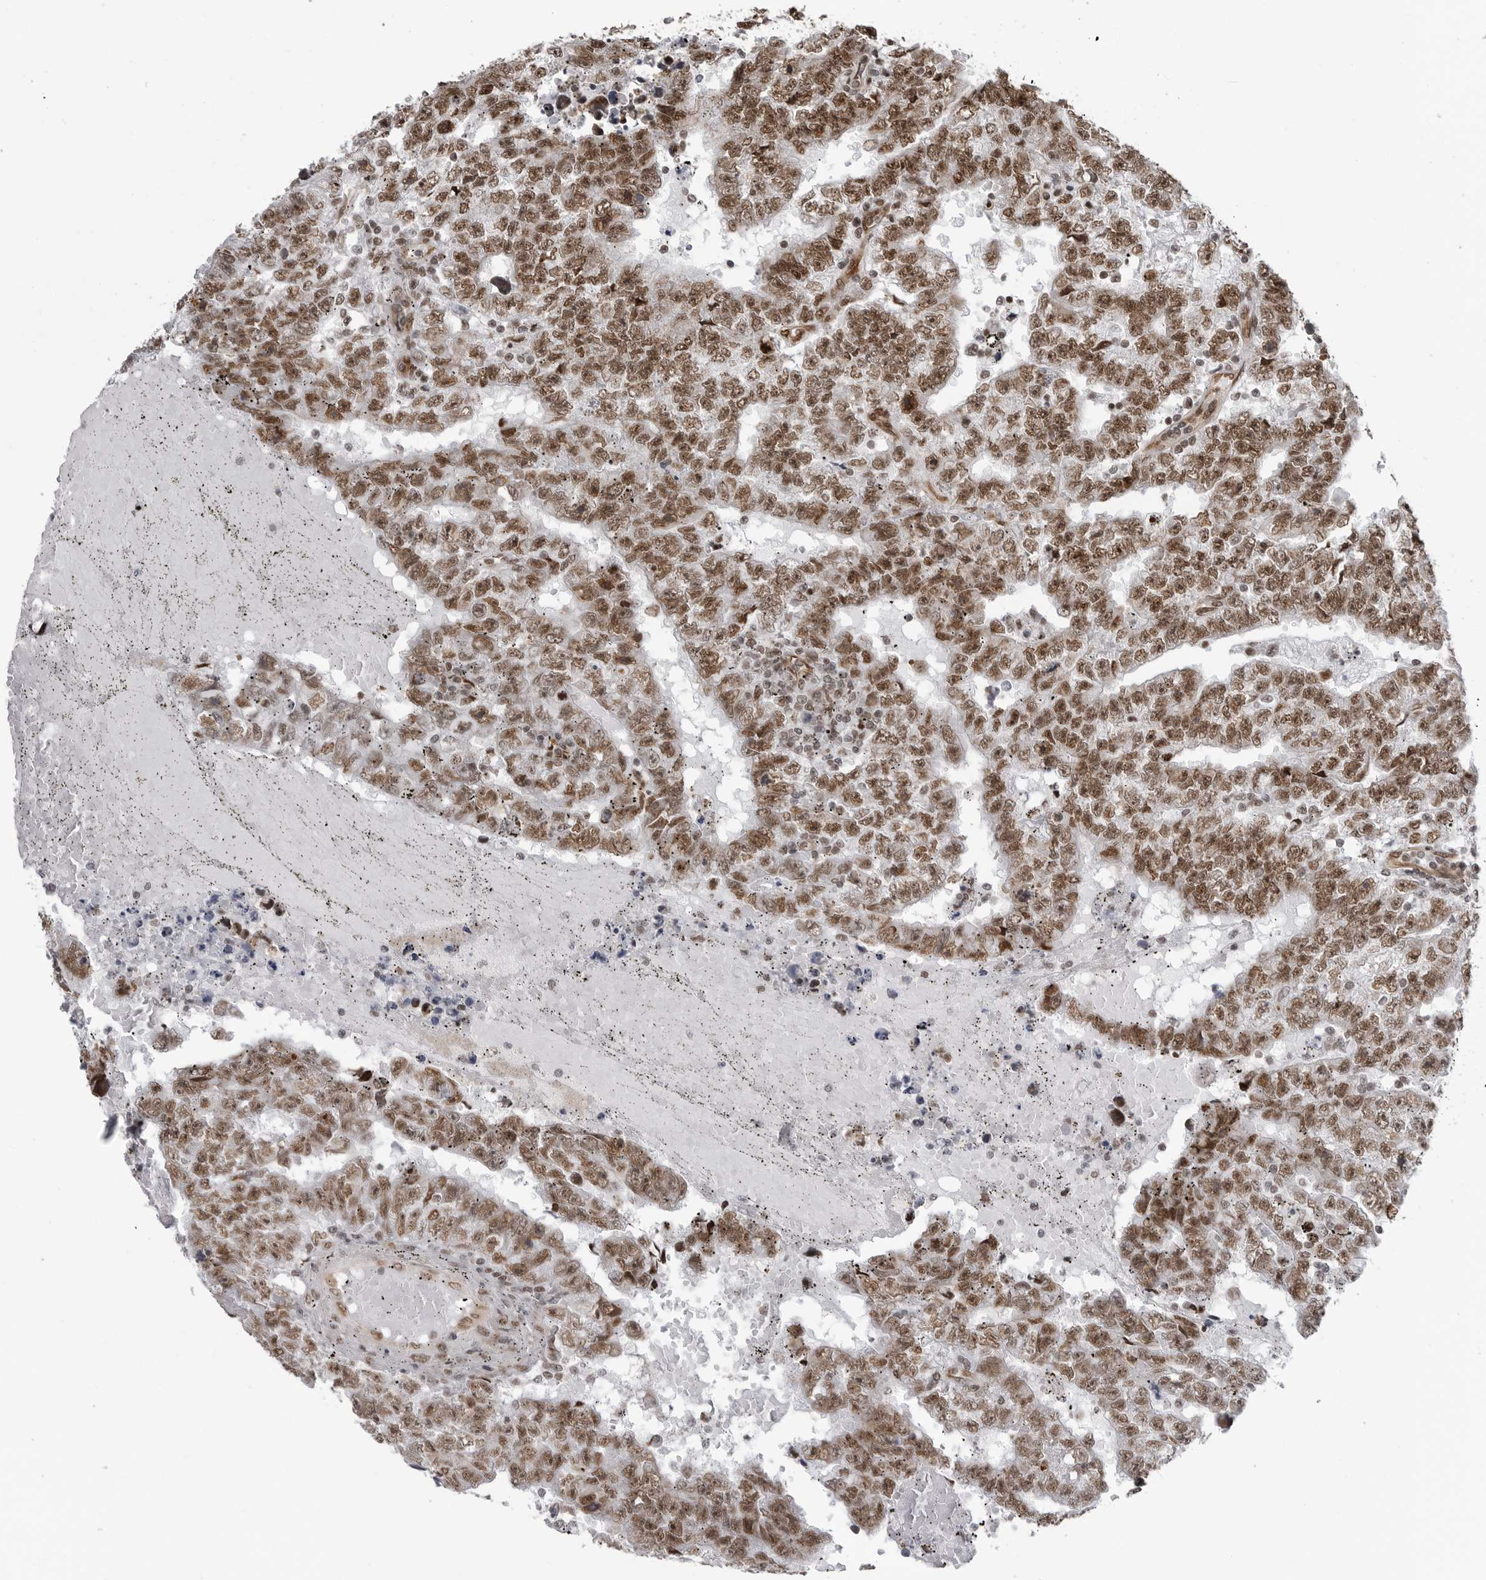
{"staining": {"intensity": "moderate", "quantity": ">75%", "location": "nuclear"}, "tissue": "testis cancer", "cell_type": "Tumor cells", "image_type": "cancer", "snomed": [{"axis": "morphology", "description": "Carcinoma, Embryonal, NOS"}, {"axis": "topography", "description": "Testis"}], "caption": "Immunohistochemical staining of human testis embryonal carcinoma shows medium levels of moderate nuclear positivity in approximately >75% of tumor cells. The protein of interest is shown in brown color, while the nuclei are stained blue.", "gene": "RNF26", "patient": {"sex": "male", "age": 25}}